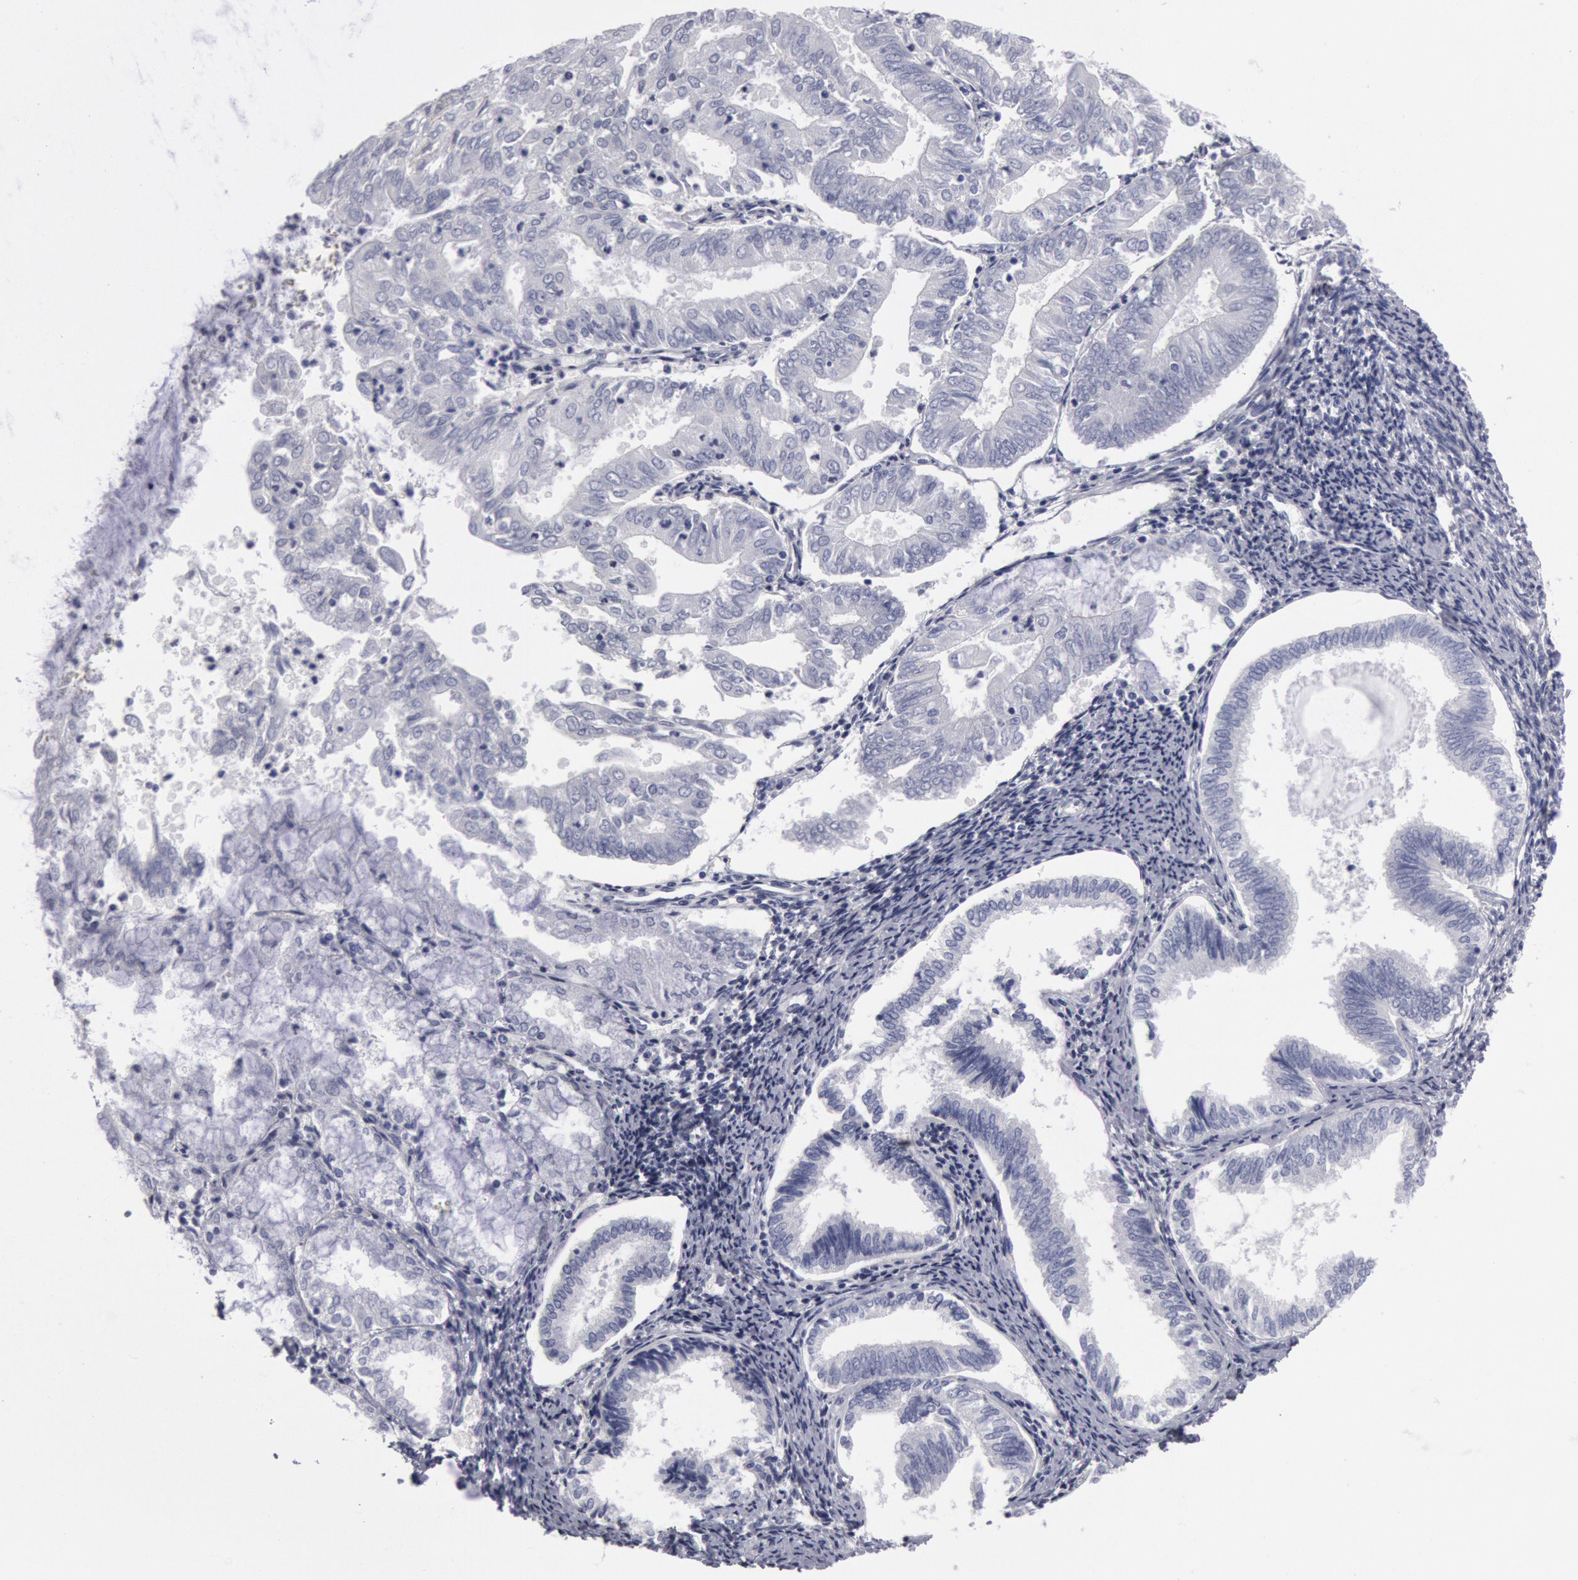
{"staining": {"intensity": "negative", "quantity": "none", "location": "none"}, "tissue": "endometrial cancer", "cell_type": "Tumor cells", "image_type": "cancer", "snomed": [{"axis": "morphology", "description": "Adenocarcinoma, NOS"}, {"axis": "topography", "description": "Endometrium"}], "caption": "This image is of endometrial cancer (adenocarcinoma) stained with immunohistochemistry (IHC) to label a protein in brown with the nuclei are counter-stained blue. There is no expression in tumor cells. The staining was performed using DAB (3,3'-diaminobenzidine) to visualize the protein expression in brown, while the nuclei were stained in blue with hematoxylin (Magnification: 20x).", "gene": "FHL1", "patient": {"sex": "female", "age": 79}}